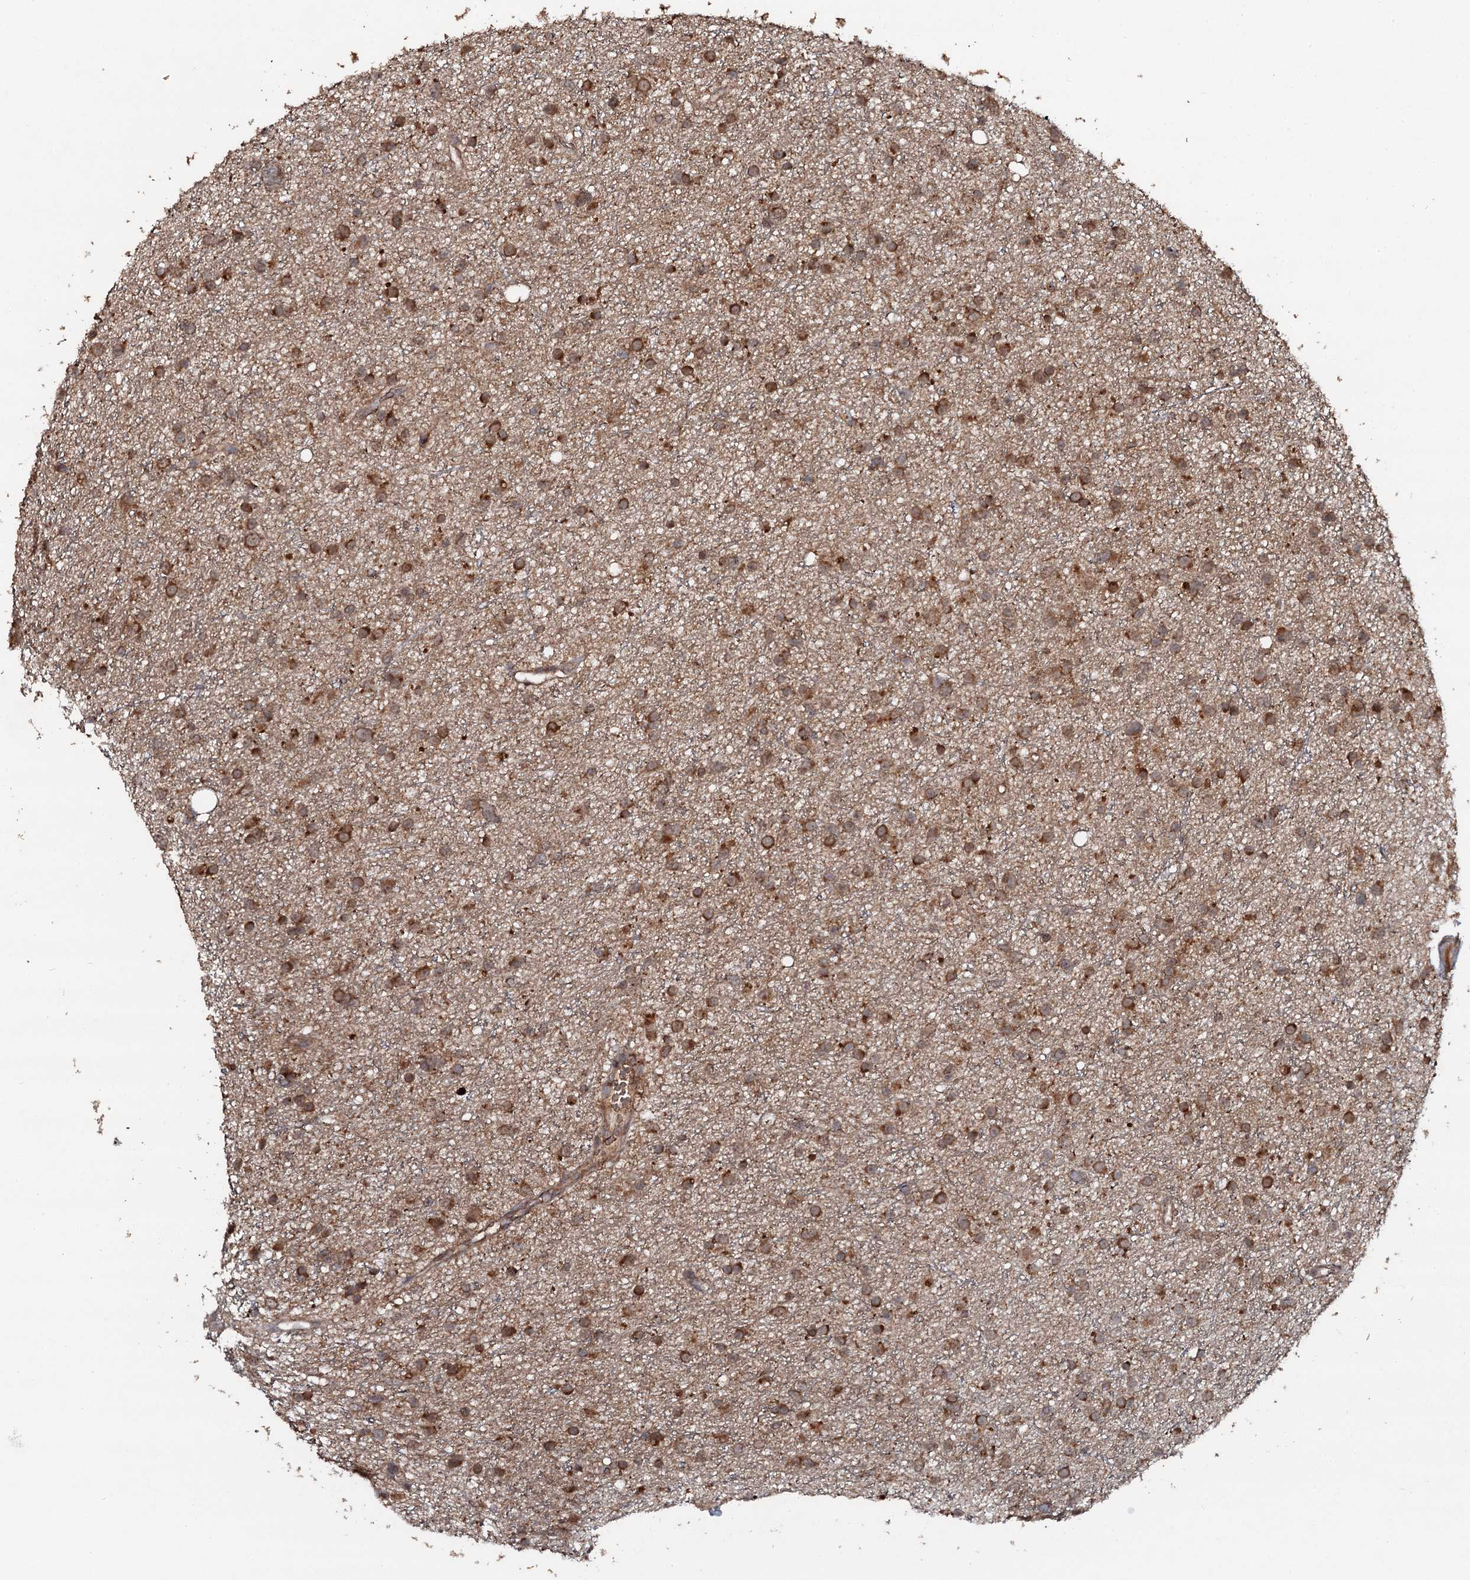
{"staining": {"intensity": "moderate", "quantity": ">75%", "location": "cytoplasmic/membranous"}, "tissue": "glioma", "cell_type": "Tumor cells", "image_type": "cancer", "snomed": [{"axis": "morphology", "description": "Glioma, malignant, Low grade"}, {"axis": "topography", "description": "Cerebral cortex"}], "caption": "IHC image of human malignant low-grade glioma stained for a protein (brown), which shows medium levels of moderate cytoplasmic/membranous expression in about >75% of tumor cells.", "gene": "ADGRG3", "patient": {"sex": "female", "age": 39}}